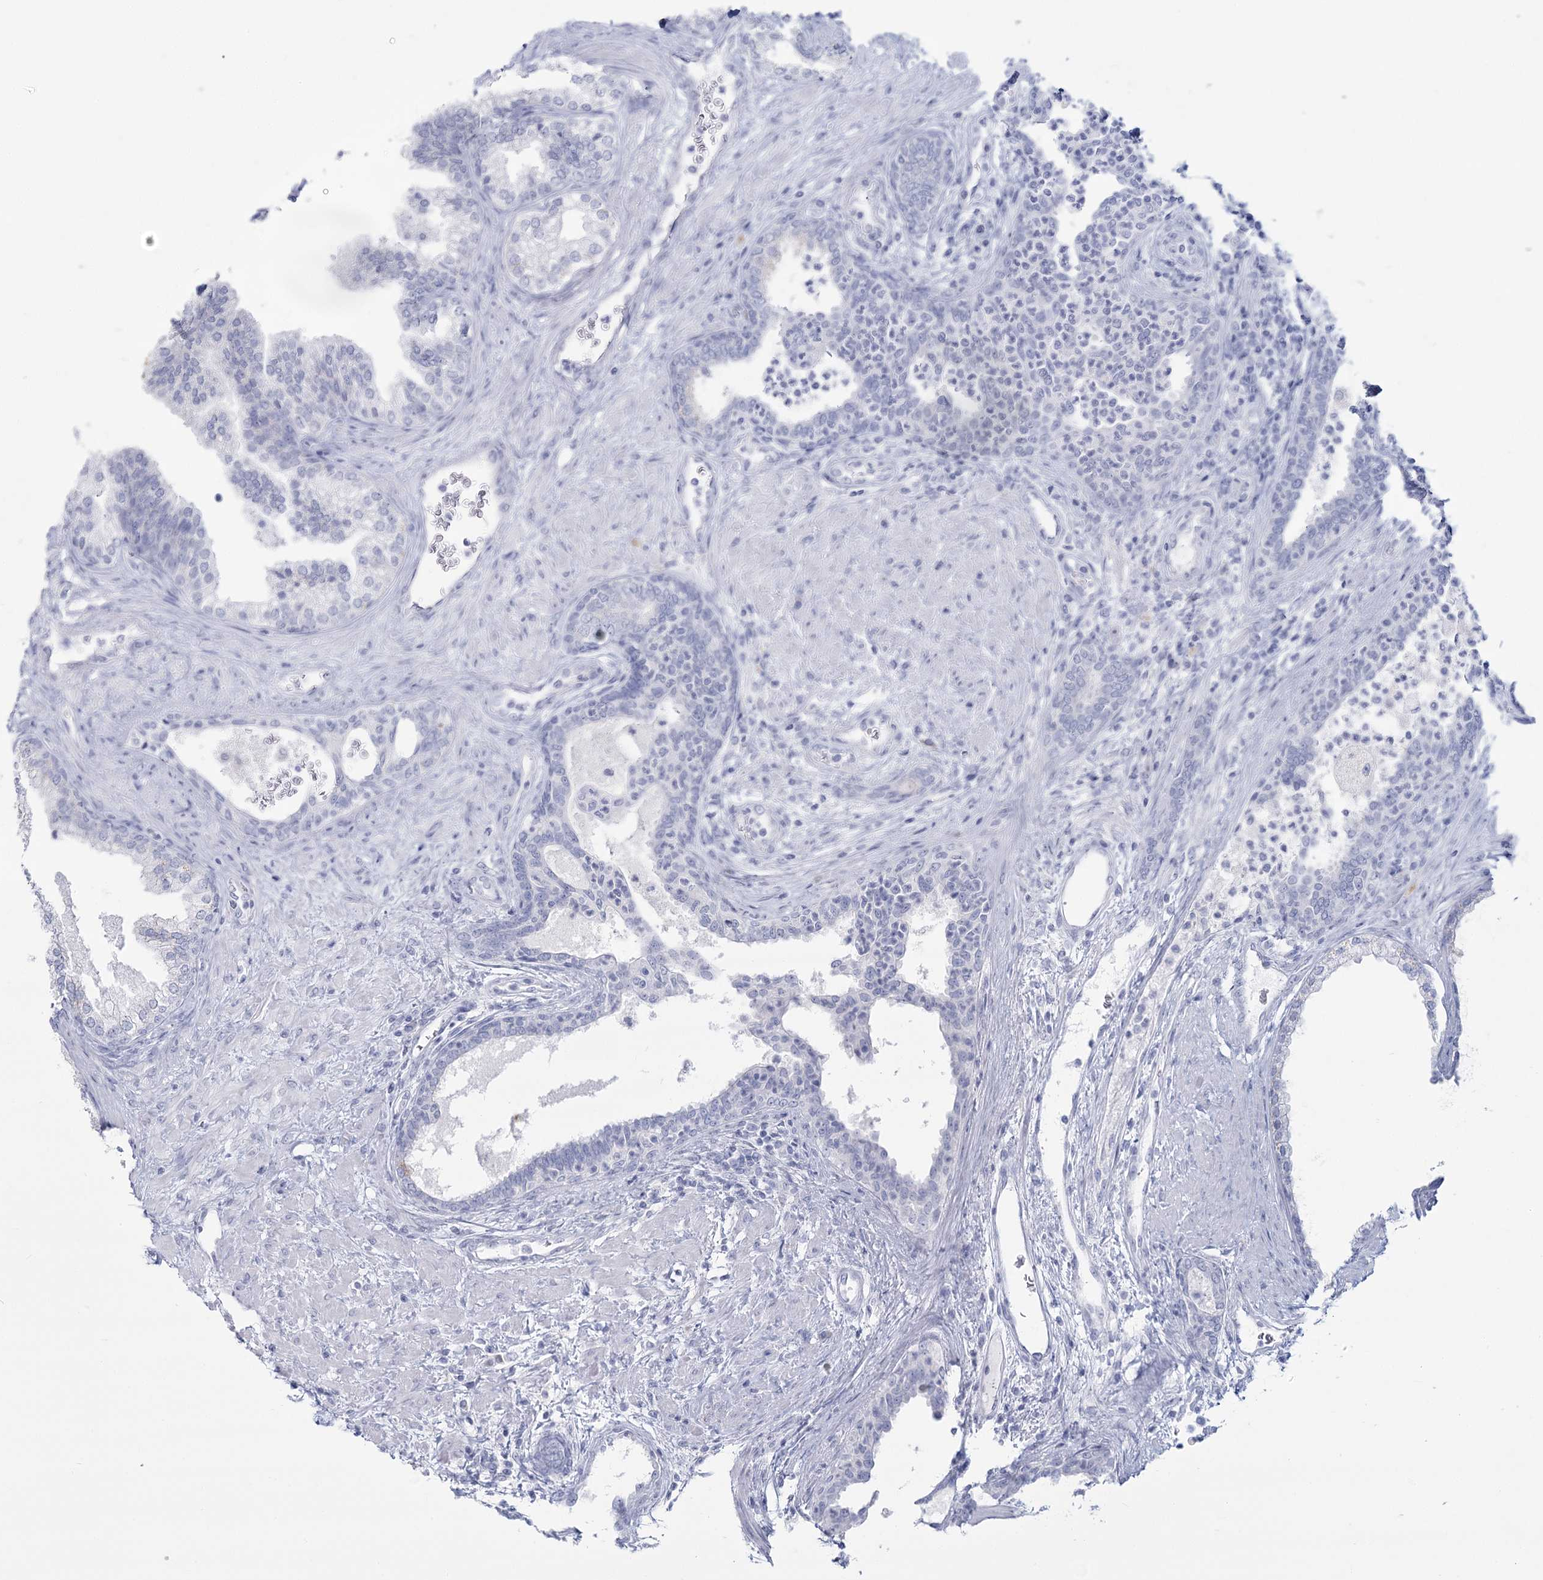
{"staining": {"intensity": "negative", "quantity": "none", "location": "none"}, "tissue": "prostate", "cell_type": "Glandular cells", "image_type": "normal", "snomed": [{"axis": "morphology", "description": "Normal tissue, NOS"}, {"axis": "topography", "description": "Prostate"}], "caption": "Immunohistochemistry photomicrograph of unremarkable human prostate stained for a protein (brown), which displays no positivity in glandular cells. The staining is performed using DAB brown chromogen with nuclei counter-stained in using hematoxylin.", "gene": "SLC6A19", "patient": {"sex": "male", "age": 76}}